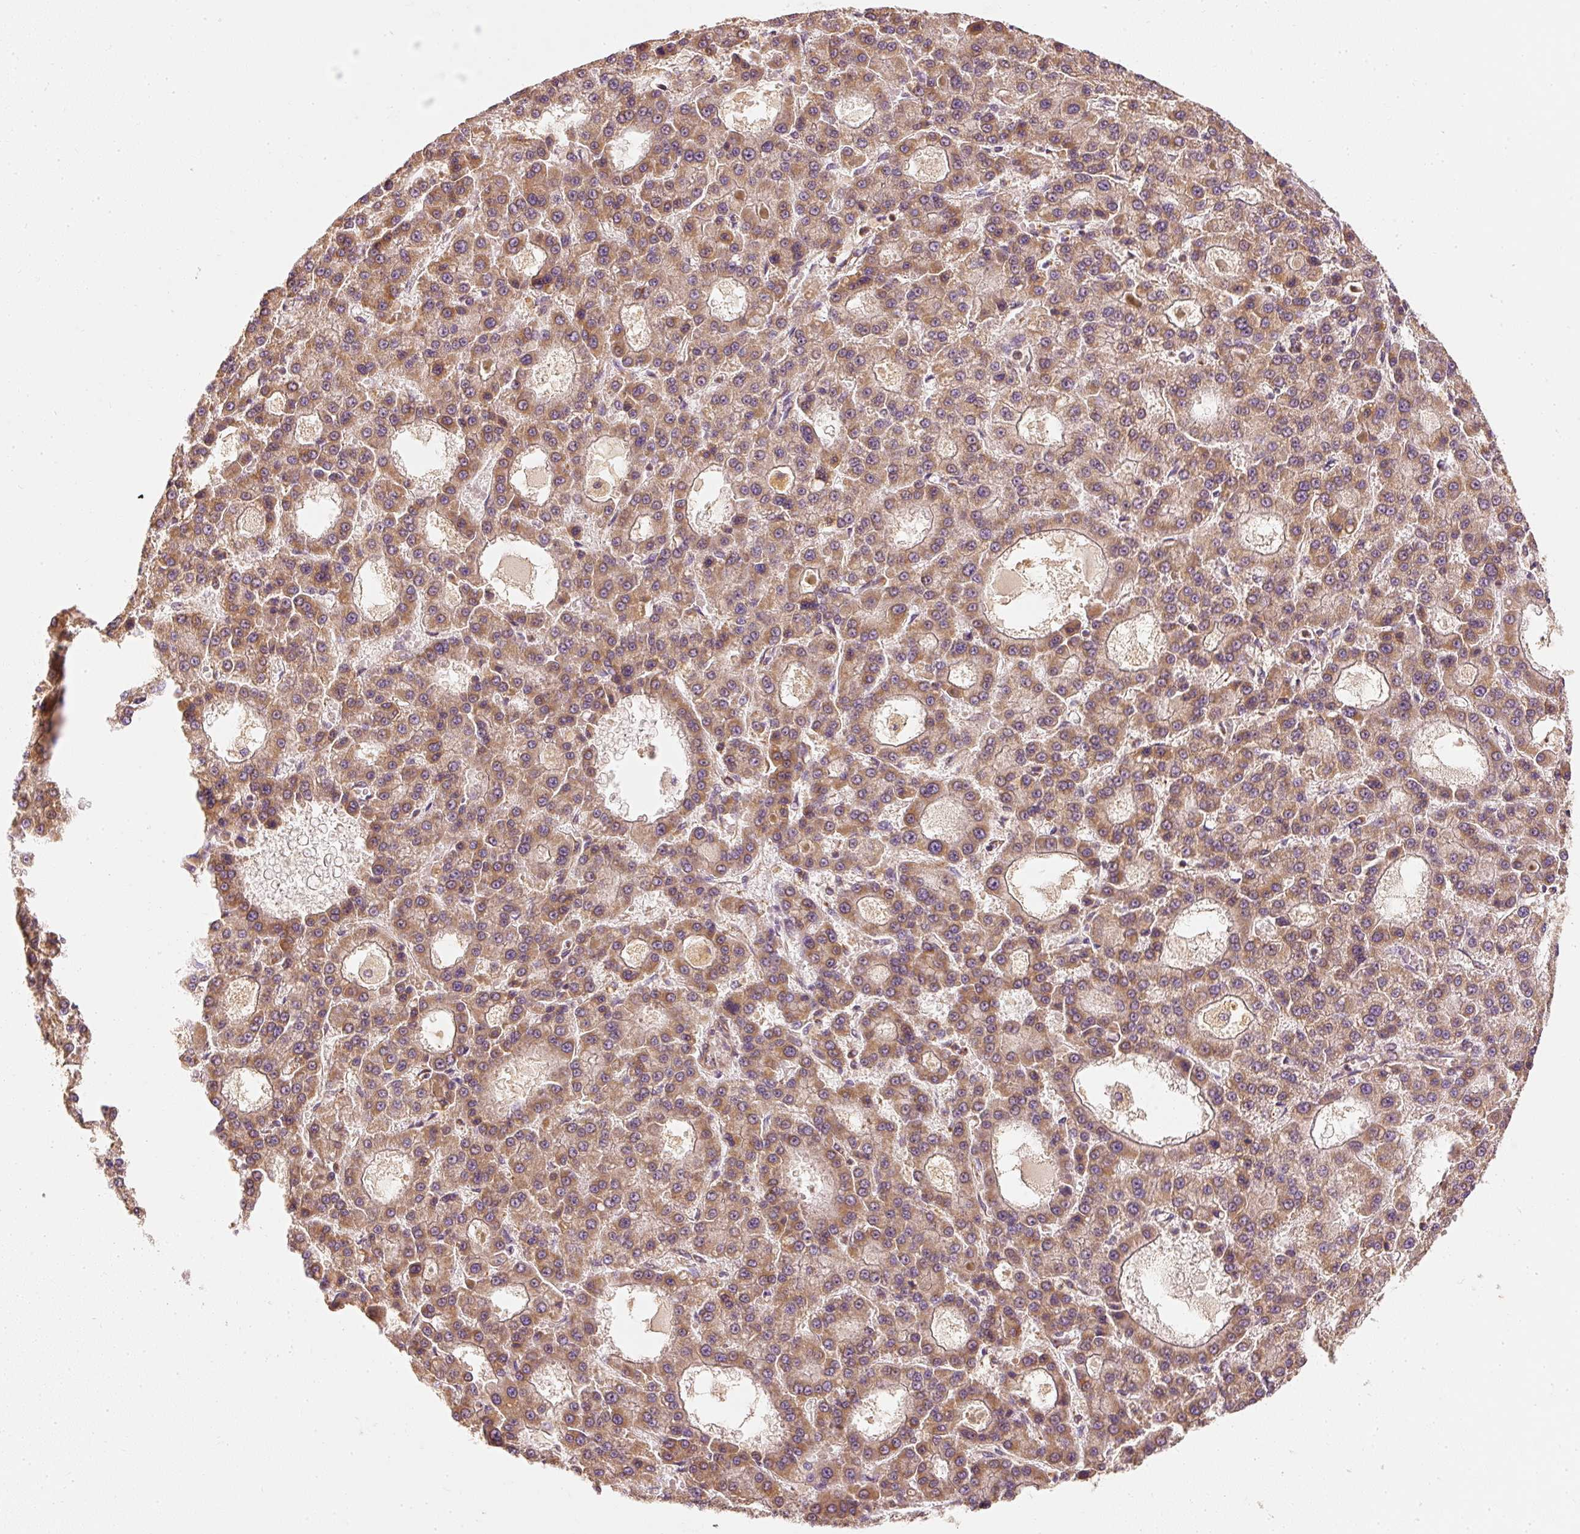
{"staining": {"intensity": "moderate", "quantity": ">75%", "location": "cytoplasmic/membranous"}, "tissue": "liver cancer", "cell_type": "Tumor cells", "image_type": "cancer", "snomed": [{"axis": "morphology", "description": "Carcinoma, Hepatocellular, NOS"}, {"axis": "topography", "description": "Liver"}], "caption": "Protein staining of hepatocellular carcinoma (liver) tissue shows moderate cytoplasmic/membranous staining in about >75% of tumor cells.", "gene": "TOMM40", "patient": {"sex": "male", "age": 70}}